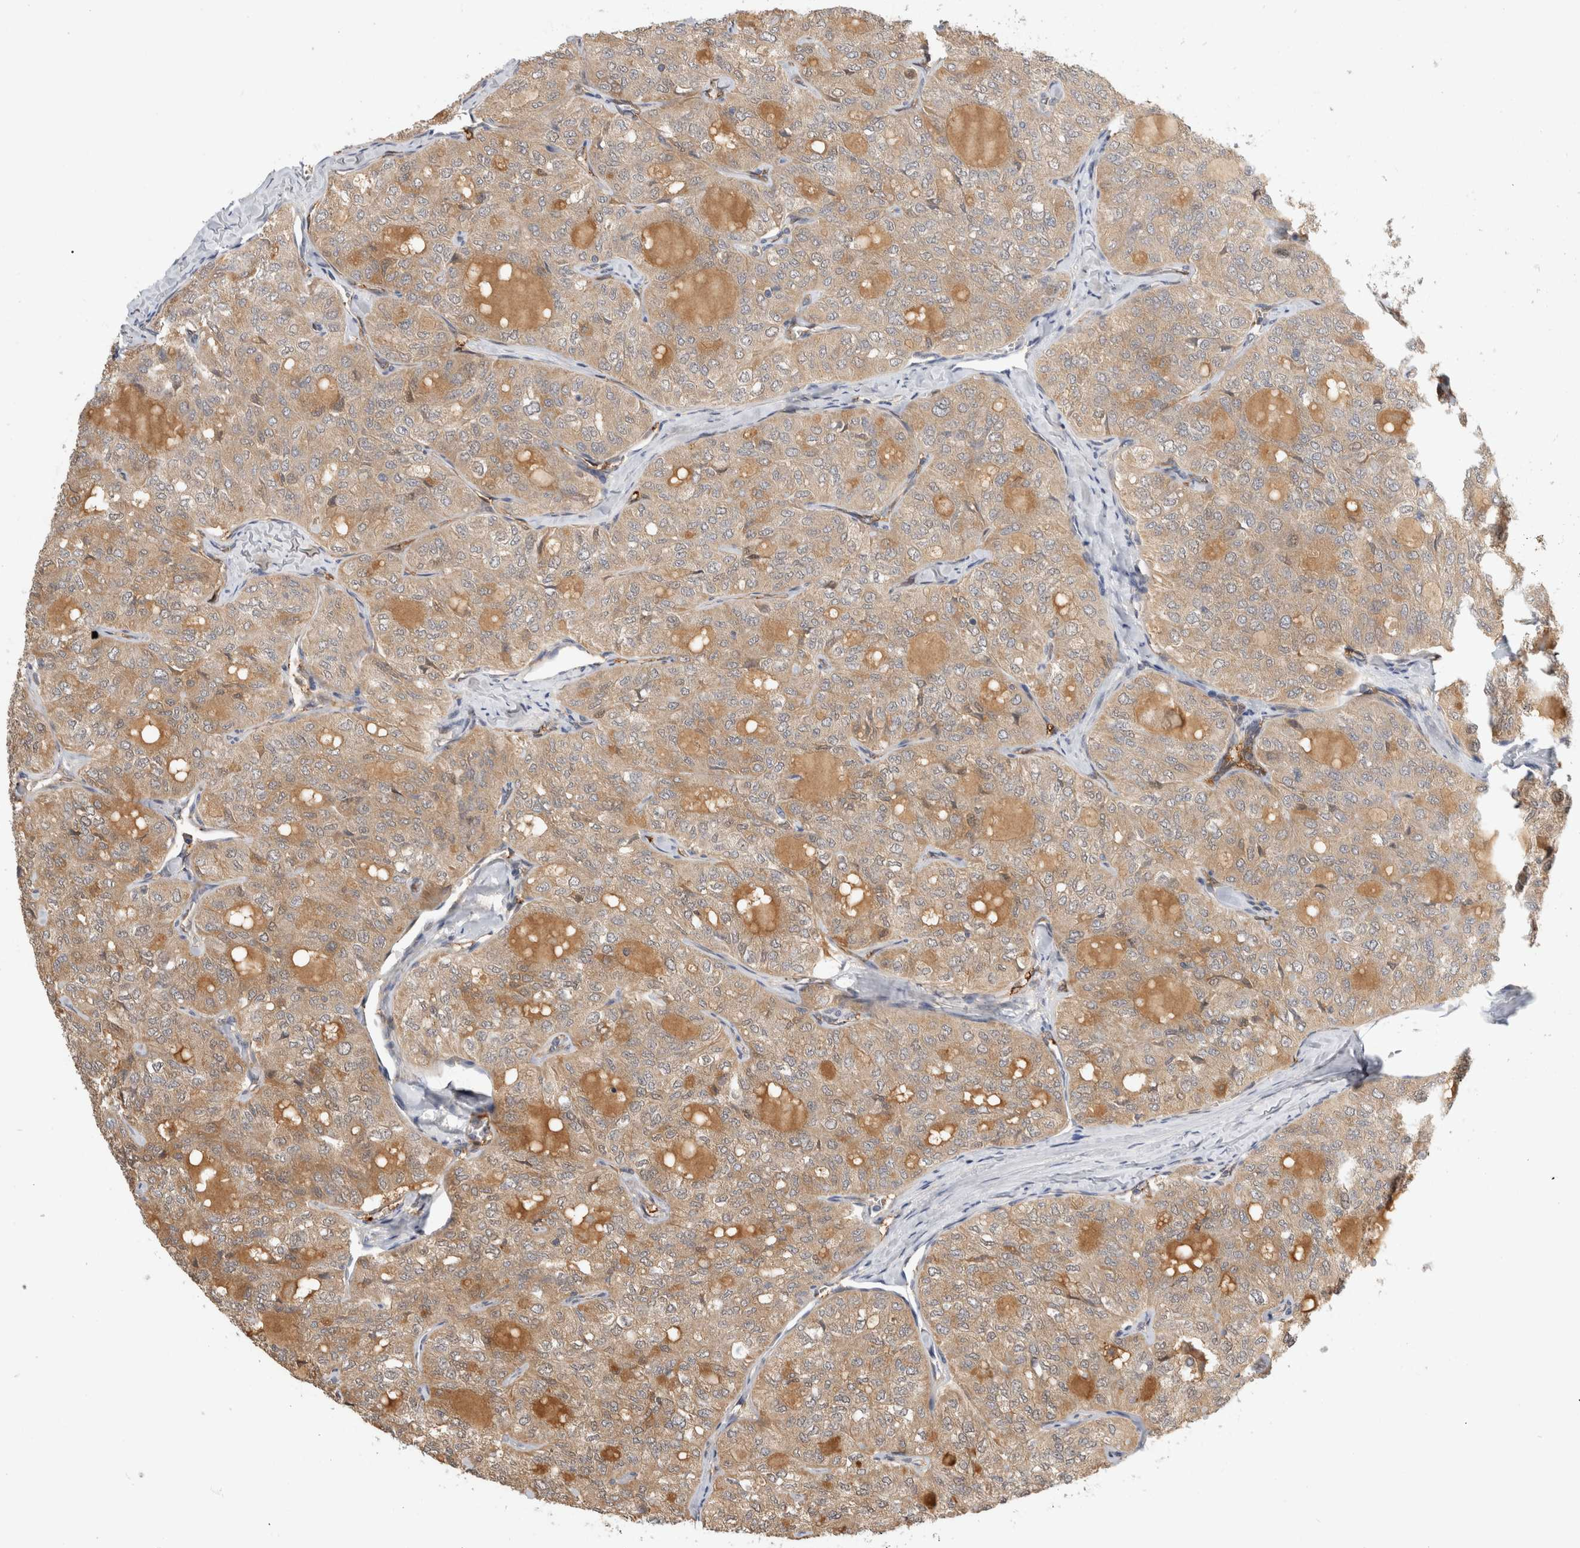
{"staining": {"intensity": "weak", "quantity": ">75%", "location": "cytoplasmic/membranous"}, "tissue": "thyroid cancer", "cell_type": "Tumor cells", "image_type": "cancer", "snomed": [{"axis": "morphology", "description": "Follicular adenoma carcinoma, NOS"}, {"axis": "topography", "description": "Thyroid gland"}], "caption": "This photomicrograph exhibits immunohistochemistry staining of human thyroid follicular adenoma carcinoma, with low weak cytoplasmic/membranous staining in about >75% of tumor cells.", "gene": "PGM1", "patient": {"sex": "male", "age": 75}}